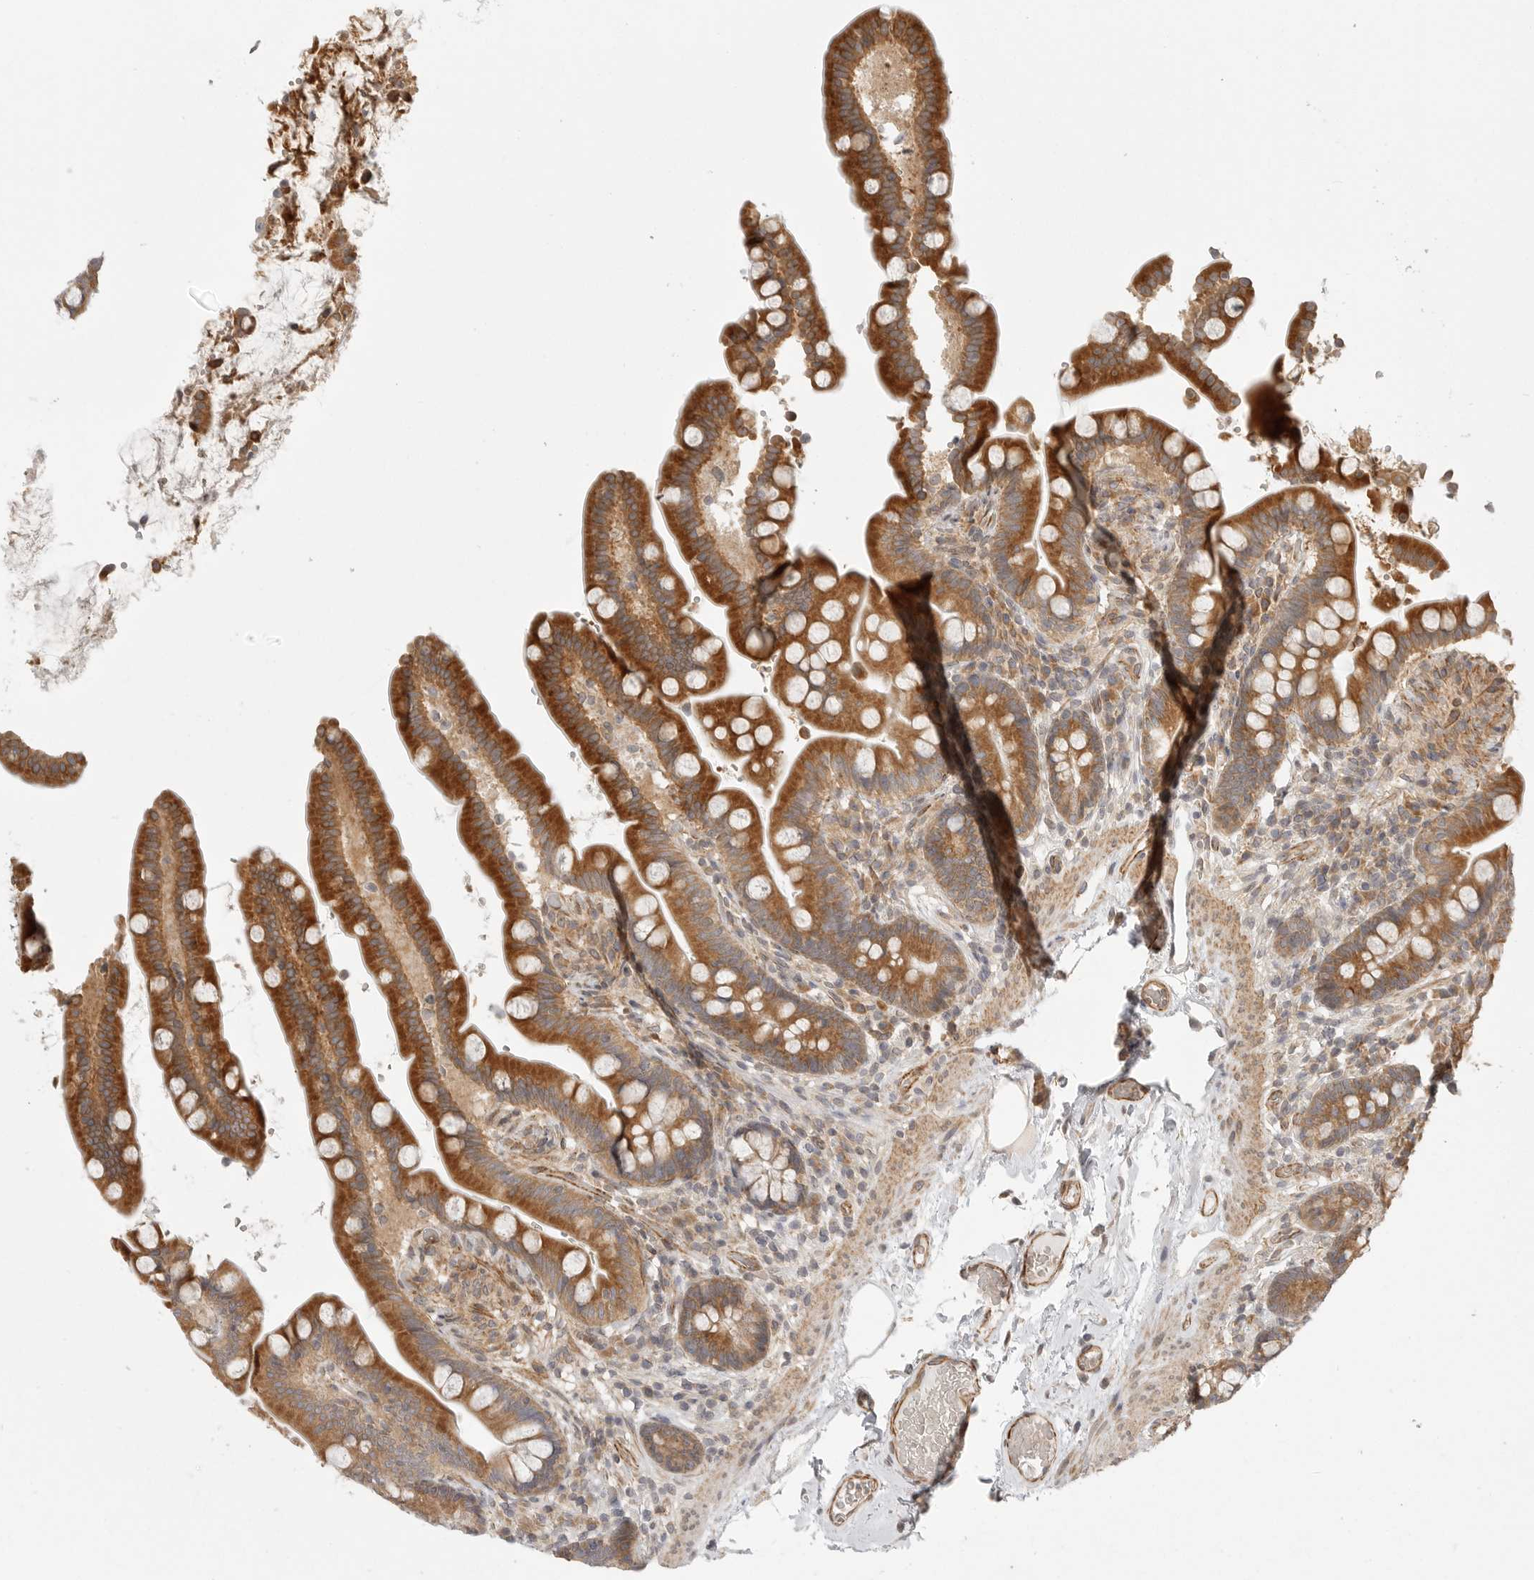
{"staining": {"intensity": "moderate", "quantity": ">75%", "location": "cytoplasmic/membranous"}, "tissue": "colon", "cell_type": "Endothelial cells", "image_type": "normal", "snomed": [{"axis": "morphology", "description": "Normal tissue, NOS"}, {"axis": "topography", "description": "Smooth muscle"}, {"axis": "topography", "description": "Colon"}], "caption": "An image of colon stained for a protein reveals moderate cytoplasmic/membranous brown staining in endothelial cells. (DAB IHC with brightfield microscopy, high magnification).", "gene": "CERS2", "patient": {"sex": "male", "age": 73}}